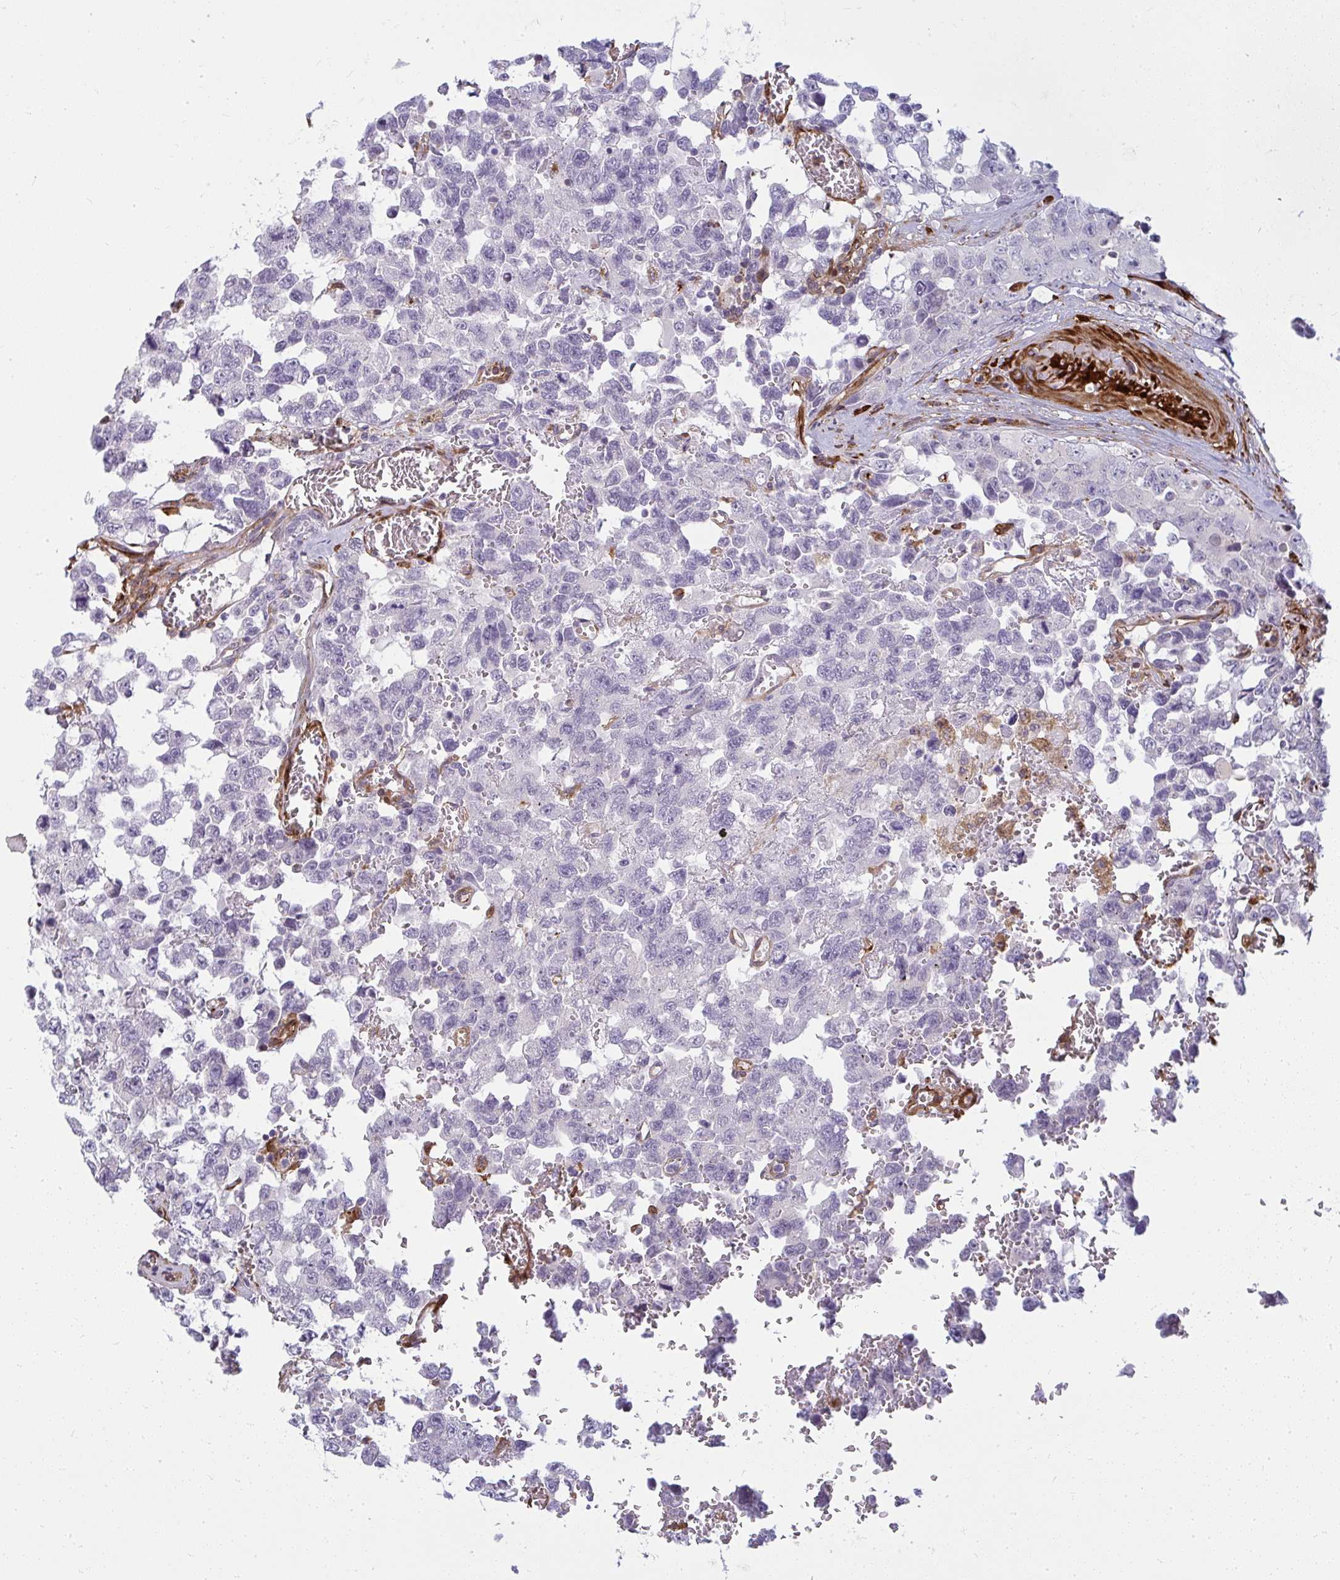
{"staining": {"intensity": "negative", "quantity": "none", "location": "none"}, "tissue": "testis cancer", "cell_type": "Tumor cells", "image_type": "cancer", "snomed": [{"axis": "morphology", "description": "Carcinoma, Embryonal, NOS"}, {"axis": "topography", "description": "Testis"}], "caption": "This photomicrograph is of embryonal carcinoma (testis) stained with immunohistochemistry (IHC) to label a protein in brown with the nuclei are counter-stained blue. There is no positivity in tumor cells.", "gene": "IFIT3", "patient": {"sex": "male", "age": 18}}